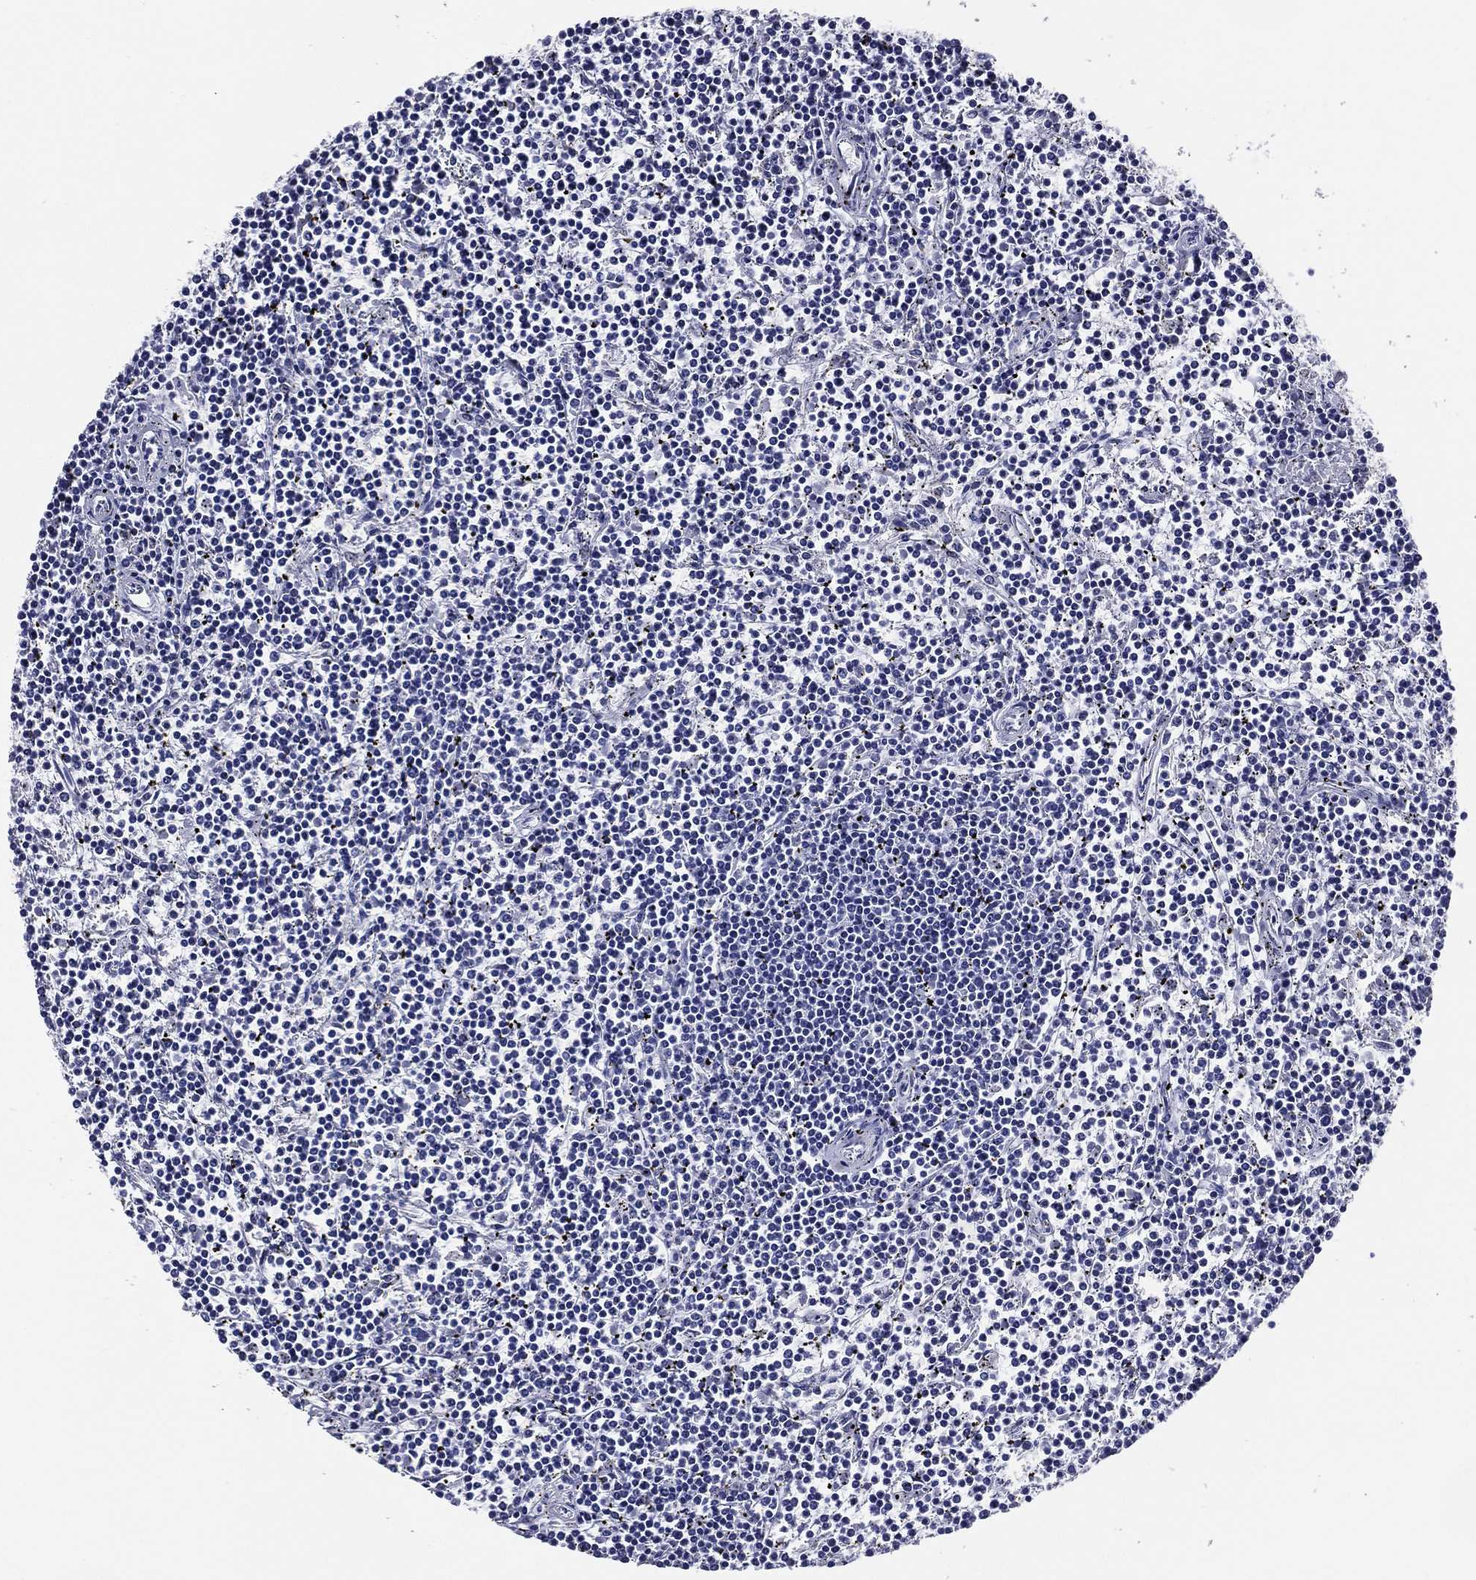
{"staining": {"intensity": "negative", "quantity": "none", "location": "none"}, "tissue": "lymphoma", "cell_type": "Tumor cells", "image_type": "cancer", "snomed": [{"axis": "morphology", "description": "Malignant lymphoma, non-Hodgkin's type, Low grade"}, {"axis": "topography", "description": "Spleen"}], "caption": "Immunohistochemistry histopathology image of neoplastic tissue: low-grade malignant lymphoma, non-Hodgkin's type stained with DAB (3,3'-diaminobenzidine) demonstrates no significant protein staining in tumor cells.", "gene": "ACE2", "patient": {"sex": "female", "age": 19}}